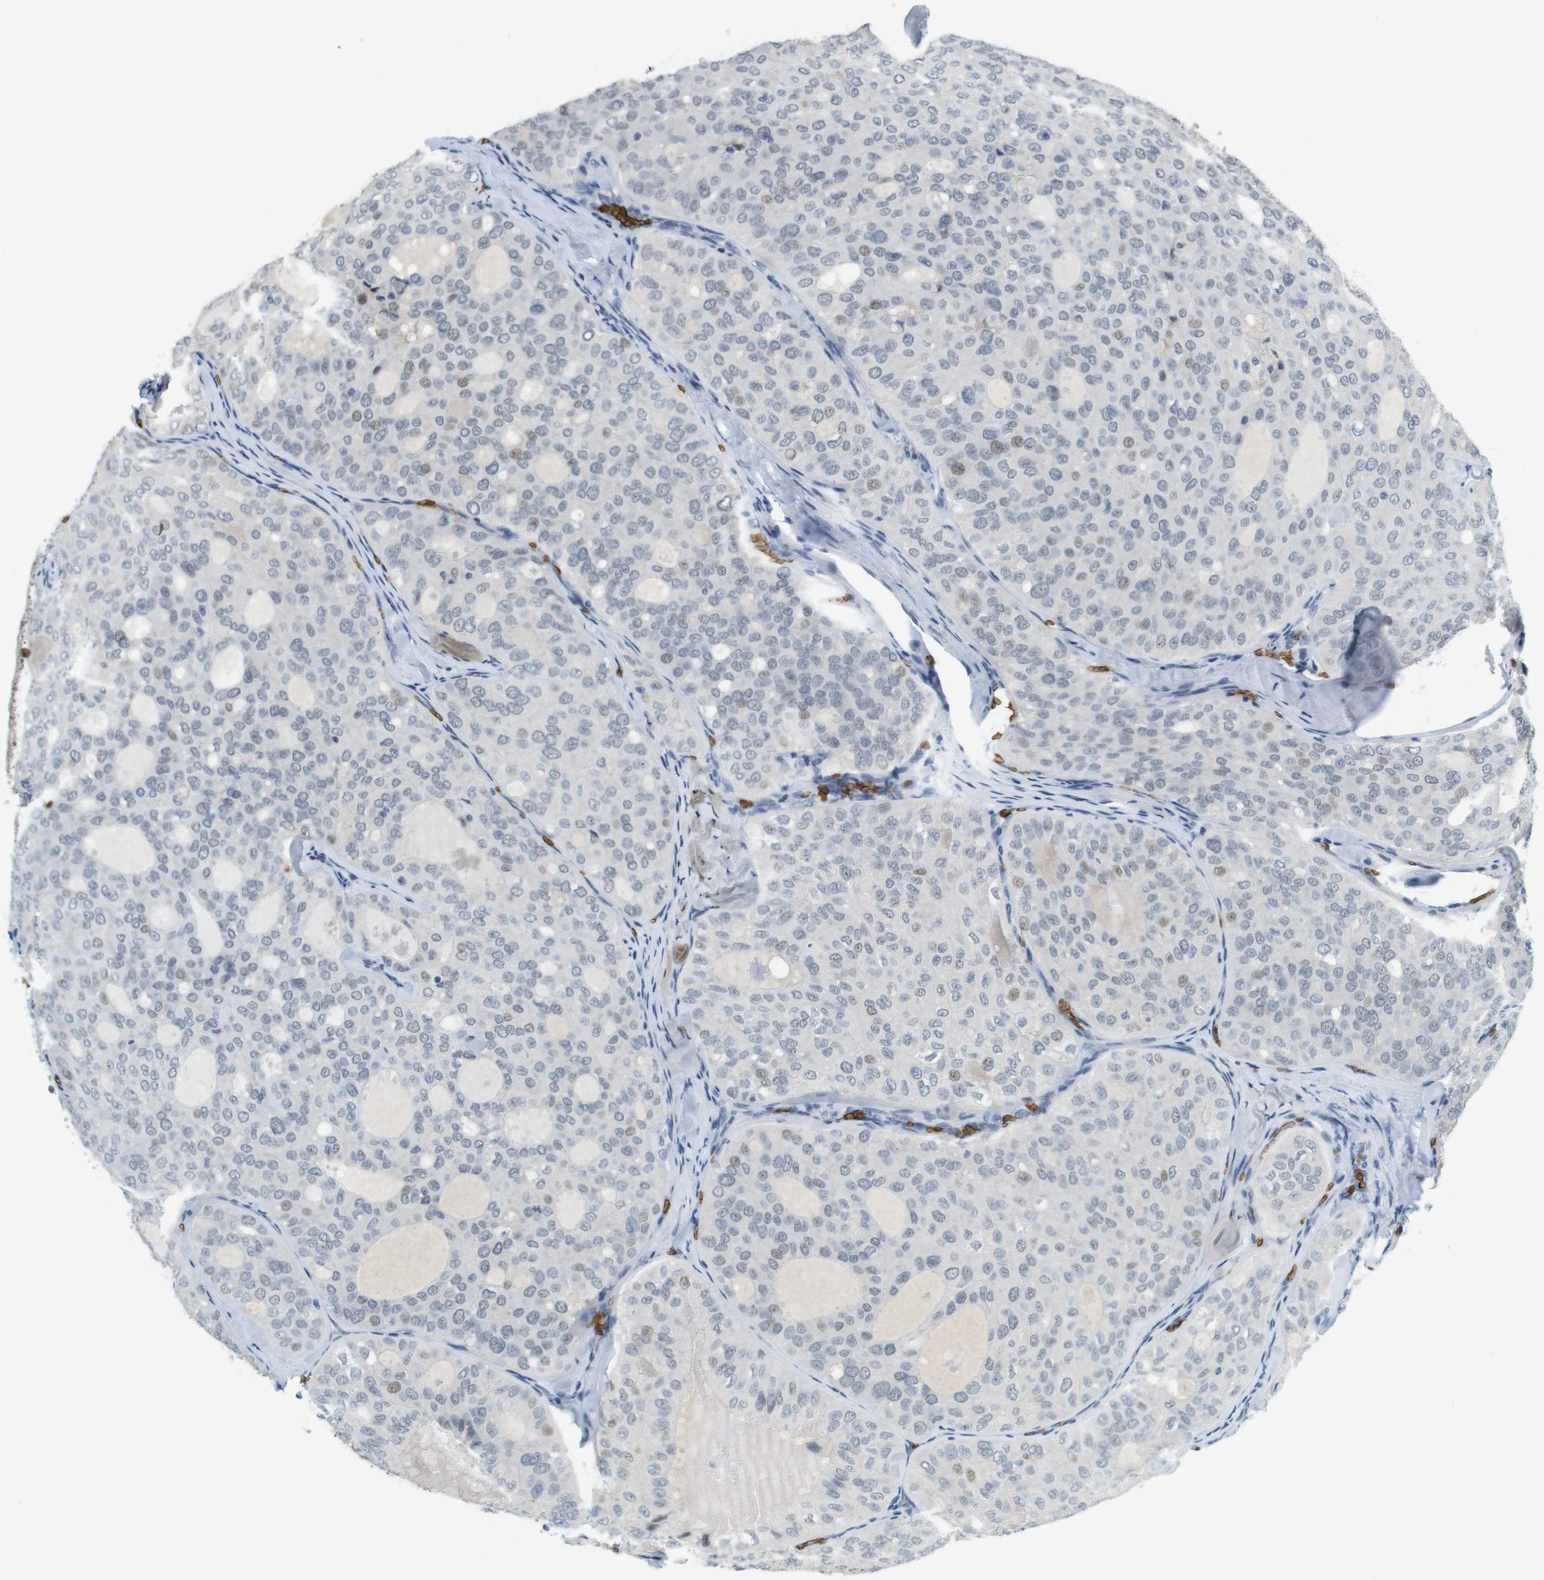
{"staining": {"intensity": "negative", "quantity": "none", "location": "none"}, "tissue": "thyroid cancer", "cell_type": "Tumor cells", "image_type": "cancer", "snomed": [{"axis": "morphology", "description": "Follicular adenoma carcinoma, NOS"}, {"axis": "topography", "description": "Thyroid gland"}], "caption": "Human thyroid cancer (follicular adenoma carcinoma) stained for a protein using IHC reveals no positivity in tumor cells.", "gene": "SLC4A1", "patient": {"sex": "male", "age": 75}}